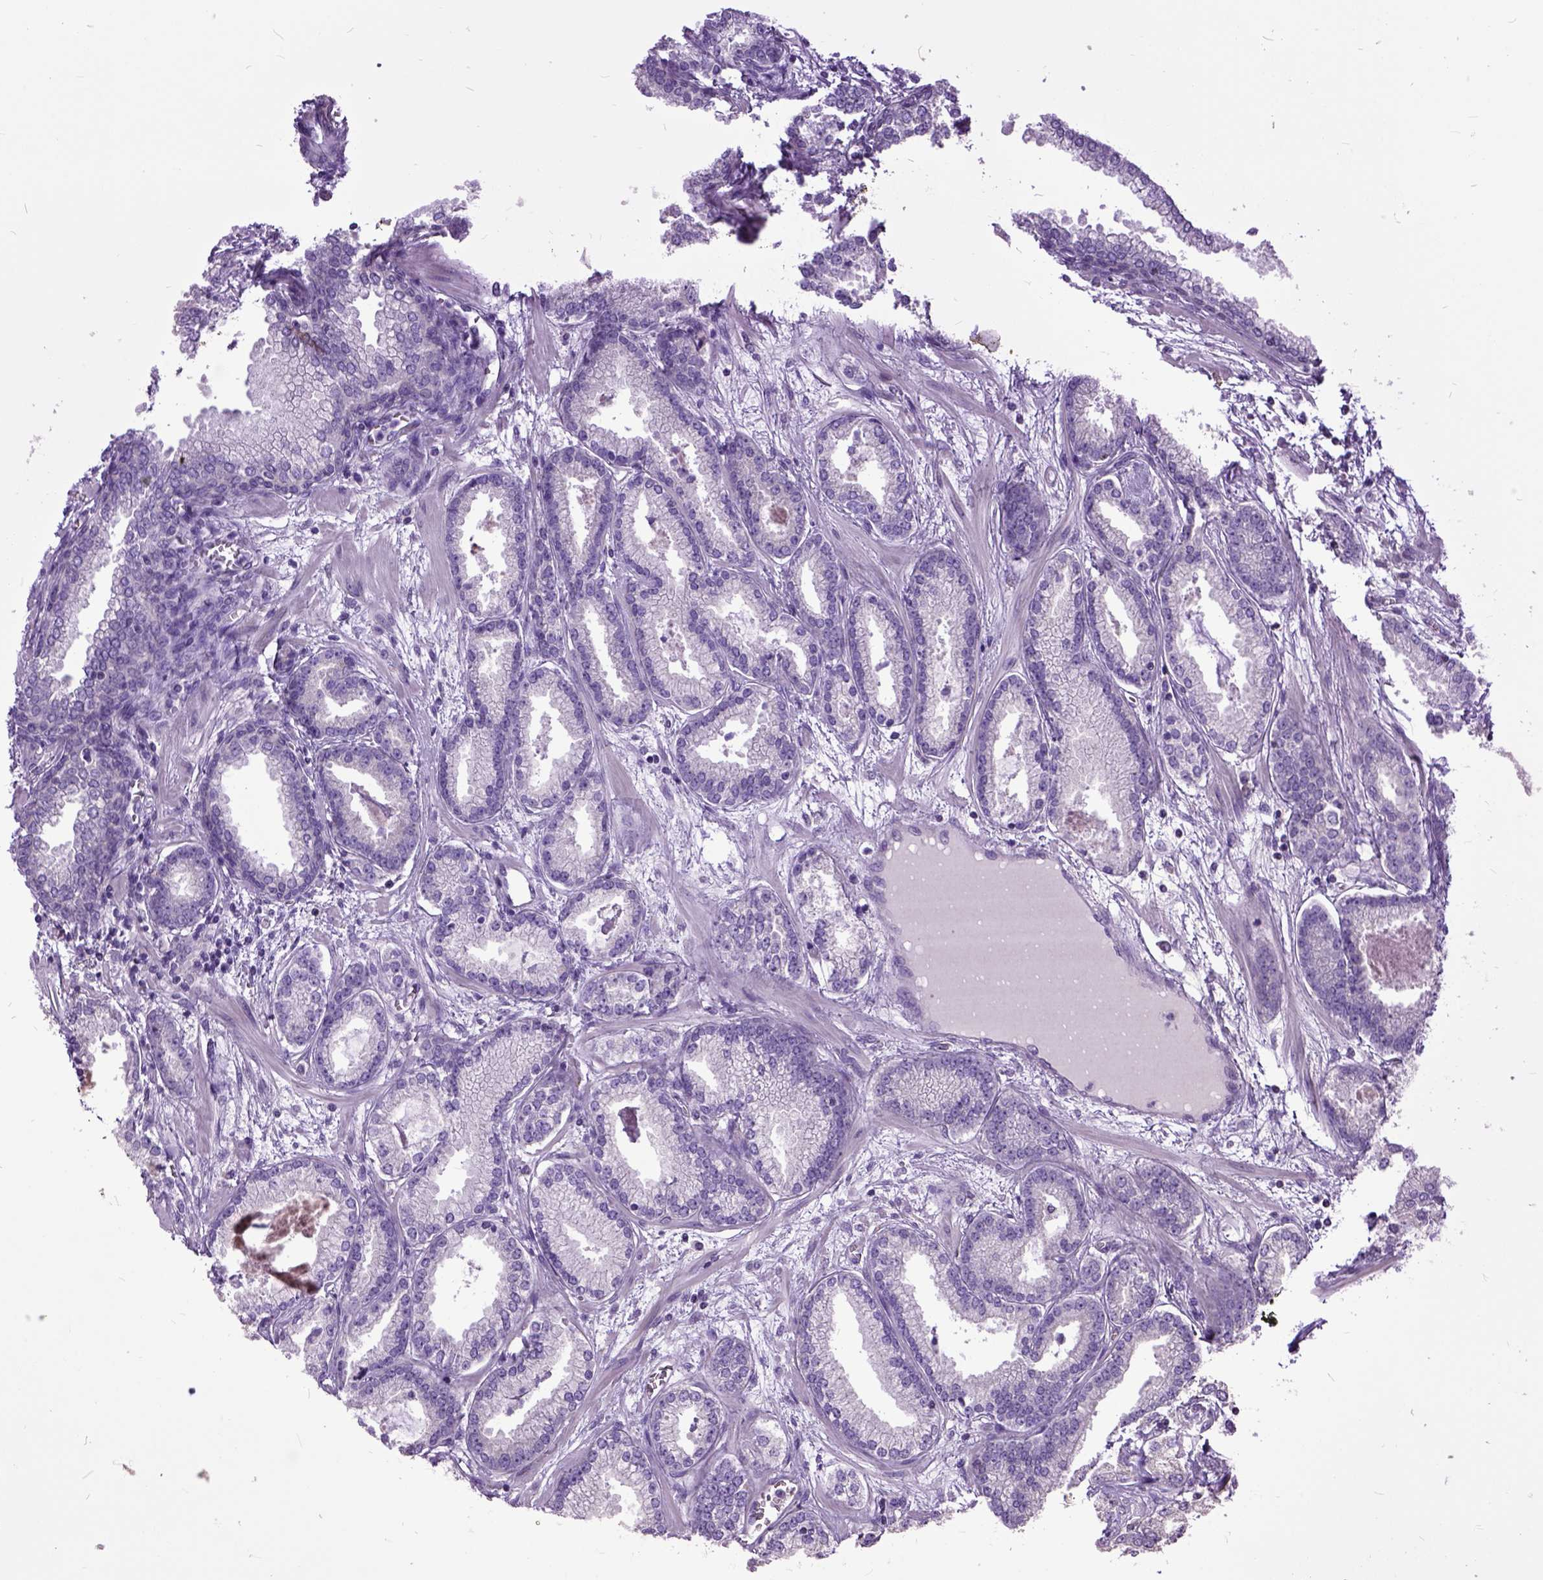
{"staining": {"intensity": "negative", "quantity": "none", "location": "none"}, "tissue": "prostate cancer", "cell_type": "Tumor cells", "image_type": "cancer", "snomed": [{"axis": "morphology", "description": "Adenocarcinoma, Low grade"}, {"axis": "topography", "description": "Prostate"}], "caption": "Tumor cells show no significant protein expression in low-grade adenocarcinoma (prostate).", "gene": "AREG", "patient": {"sex": "male", "age": 68}}